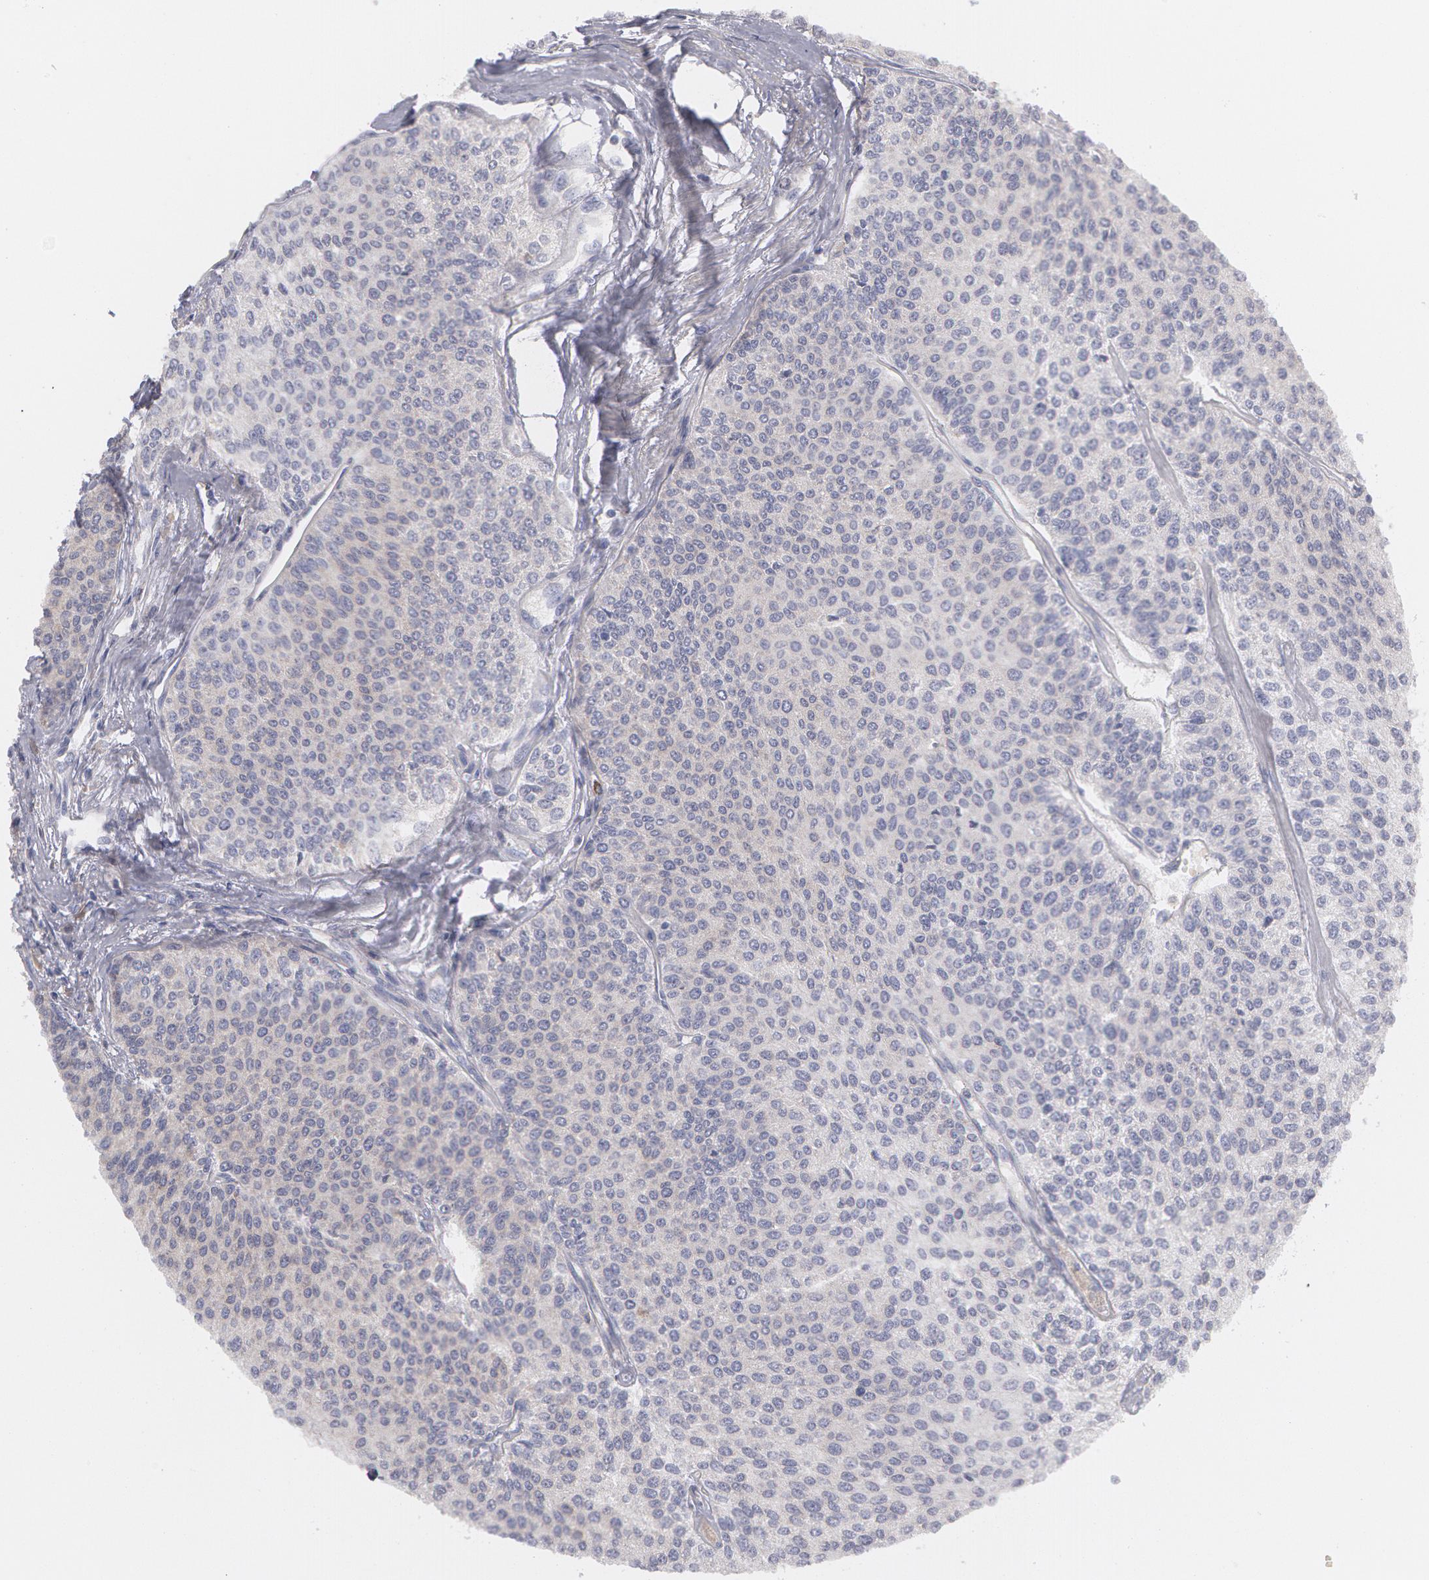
{"staining": {"intensity": "weak", "quantity": "25%-75%", "location": "cytoplasmic/membranous"}, "tissue": "urothelial cancer", "cell_type": "Tumor cells", "image_type": "cancer", "snomed": [{"axis": "morphology", "description": "Urothelial carcinoma, Low grade"}, {"axis": "topography", "description": "Urinary bladder"}], "caption": "Human urothelial cancer stained with a brown dye exhibits weak cytoplasmic/membranous positive expression in approximately 25%-75% of tumor cells.", "gene": "SYK", "patient": {"sex": "female", "age": 73}}